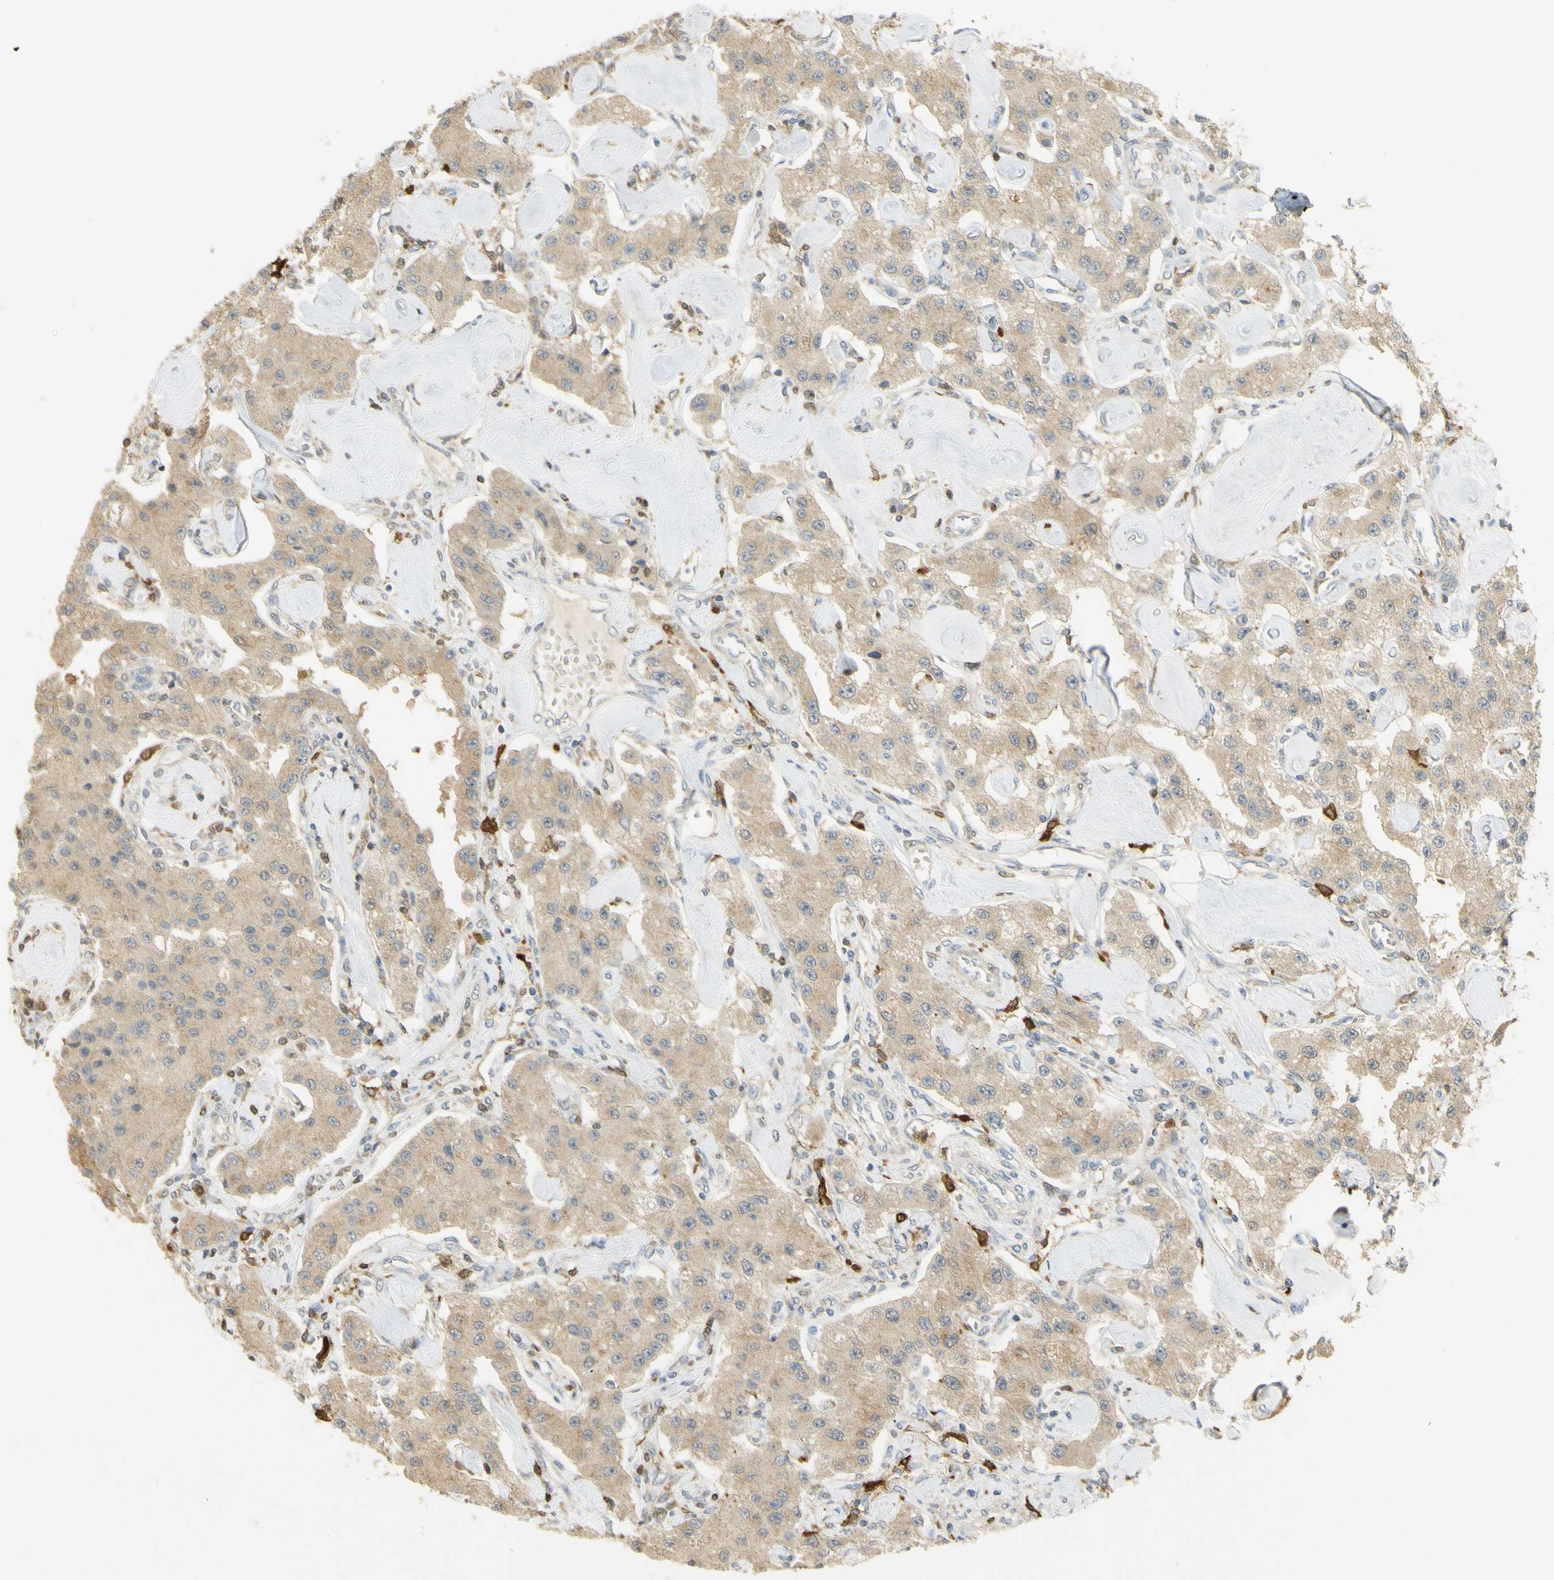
{"staining": {"intensity": "weak", "quantity": ">75%", "location": "cytoplasmic/membranous"}, "tissue": "carcinoid", "cell_type": "Tumor cells", "image_type": "cancer", "snomed": [{"axis": "morphology", "description": "Carcinoid, malignant, NOS"}, {"axis": "topography", "description": "Pancreas"}], "caption": "A brown stain highlights weak cytoplasmic/membranous staining of a protein in carcinoid tumor cells.", "gene": "PAK1", "patient": {"sex": "male", "age": 41}}